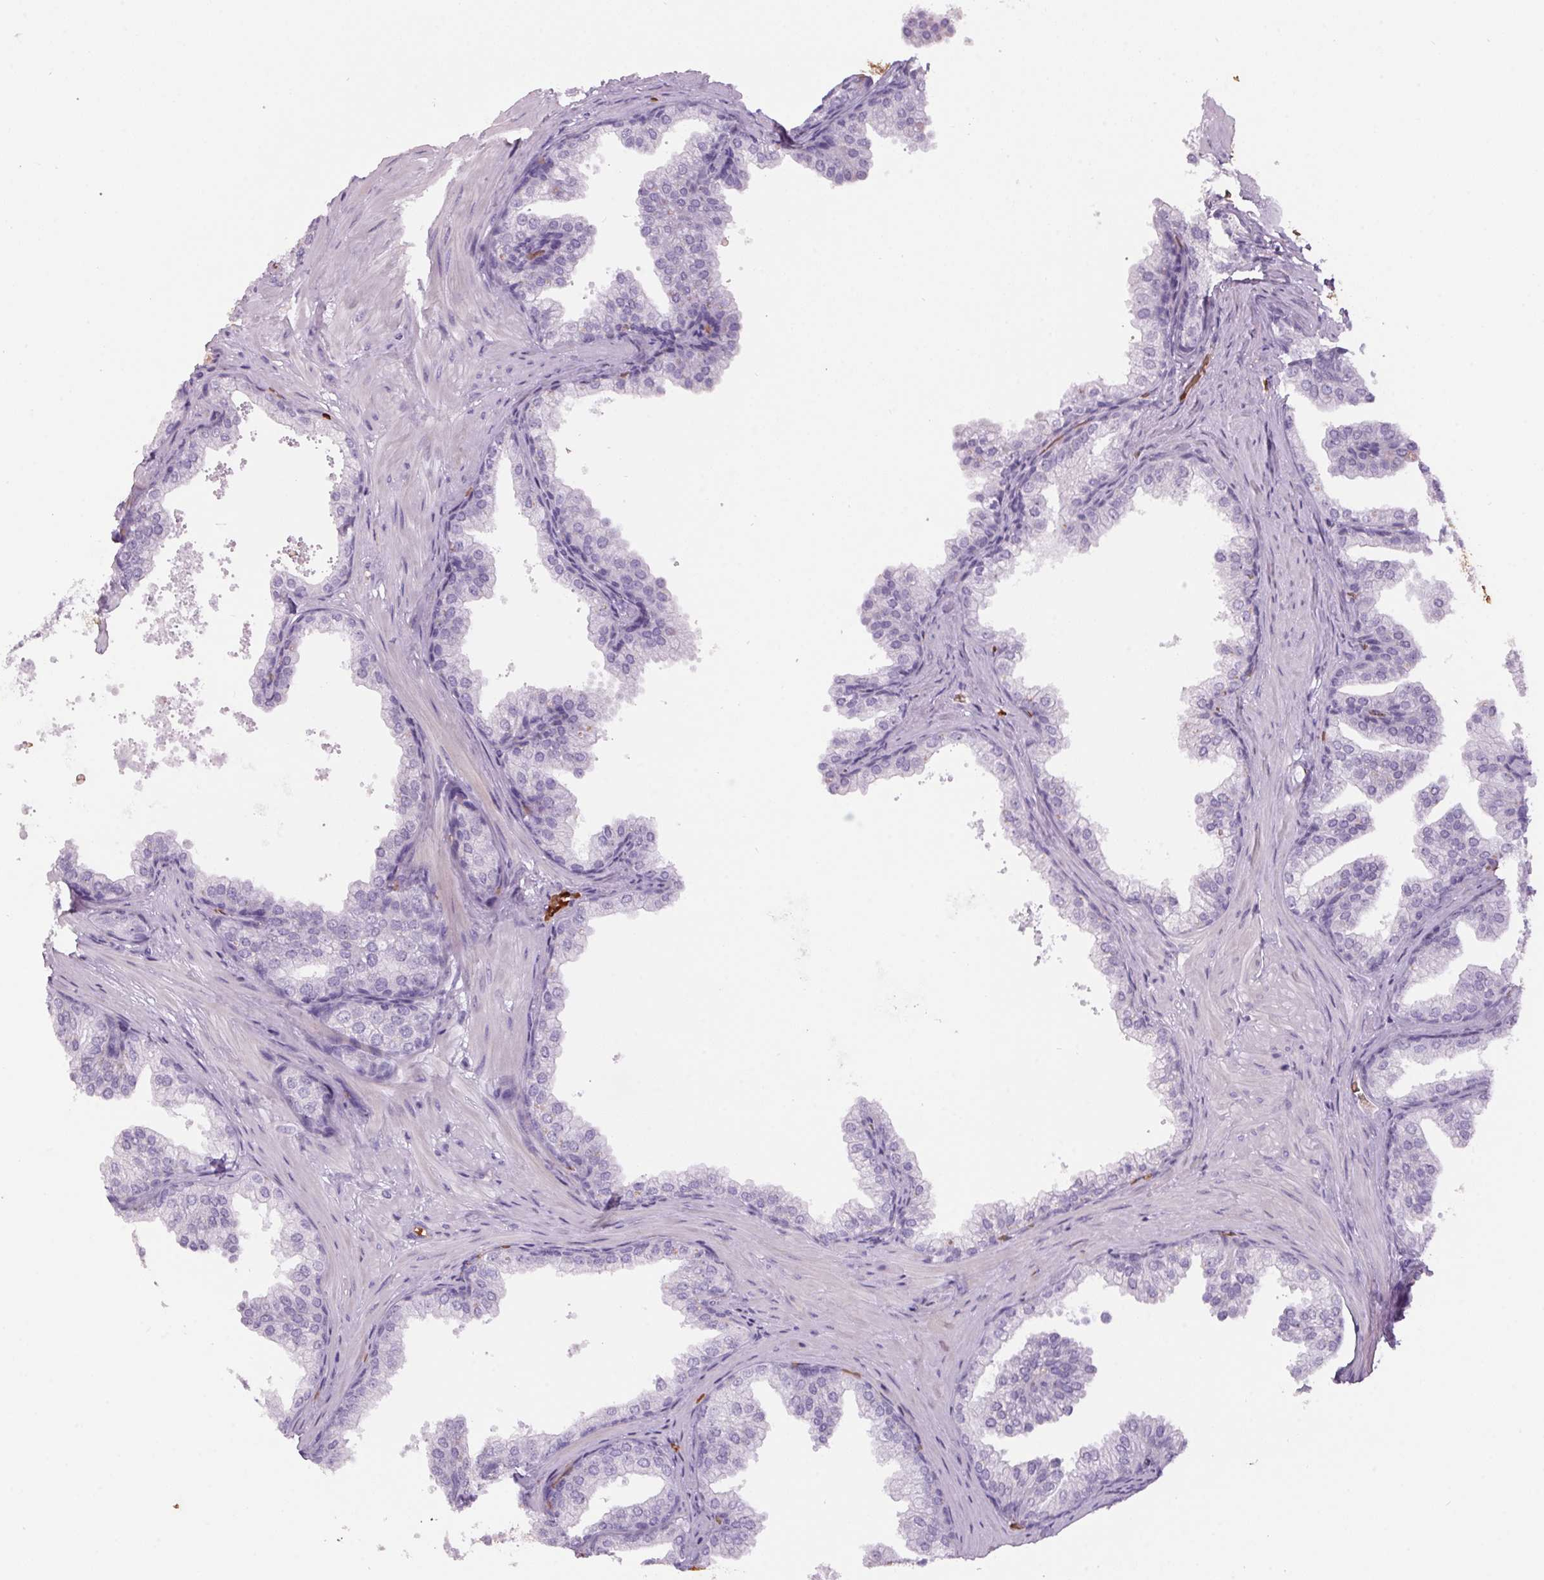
{"staining": {"intensity": "negative", "quantity": "none", "location": "none"}, "tissue": "prostate", "cell_type": "Glandular cells", "image_type": "normal", "snomed": [{"axis": "morphology", "description": "Normal tissue, NOS"}, {"axis": "topography", "description": "Prostate"}], "caption": "This is an IHC photomicrograph of benign prostate. There is no expression in glandular cells.", "gene": "HBQ1", "patient": {"sex": "male", "age": 37}}